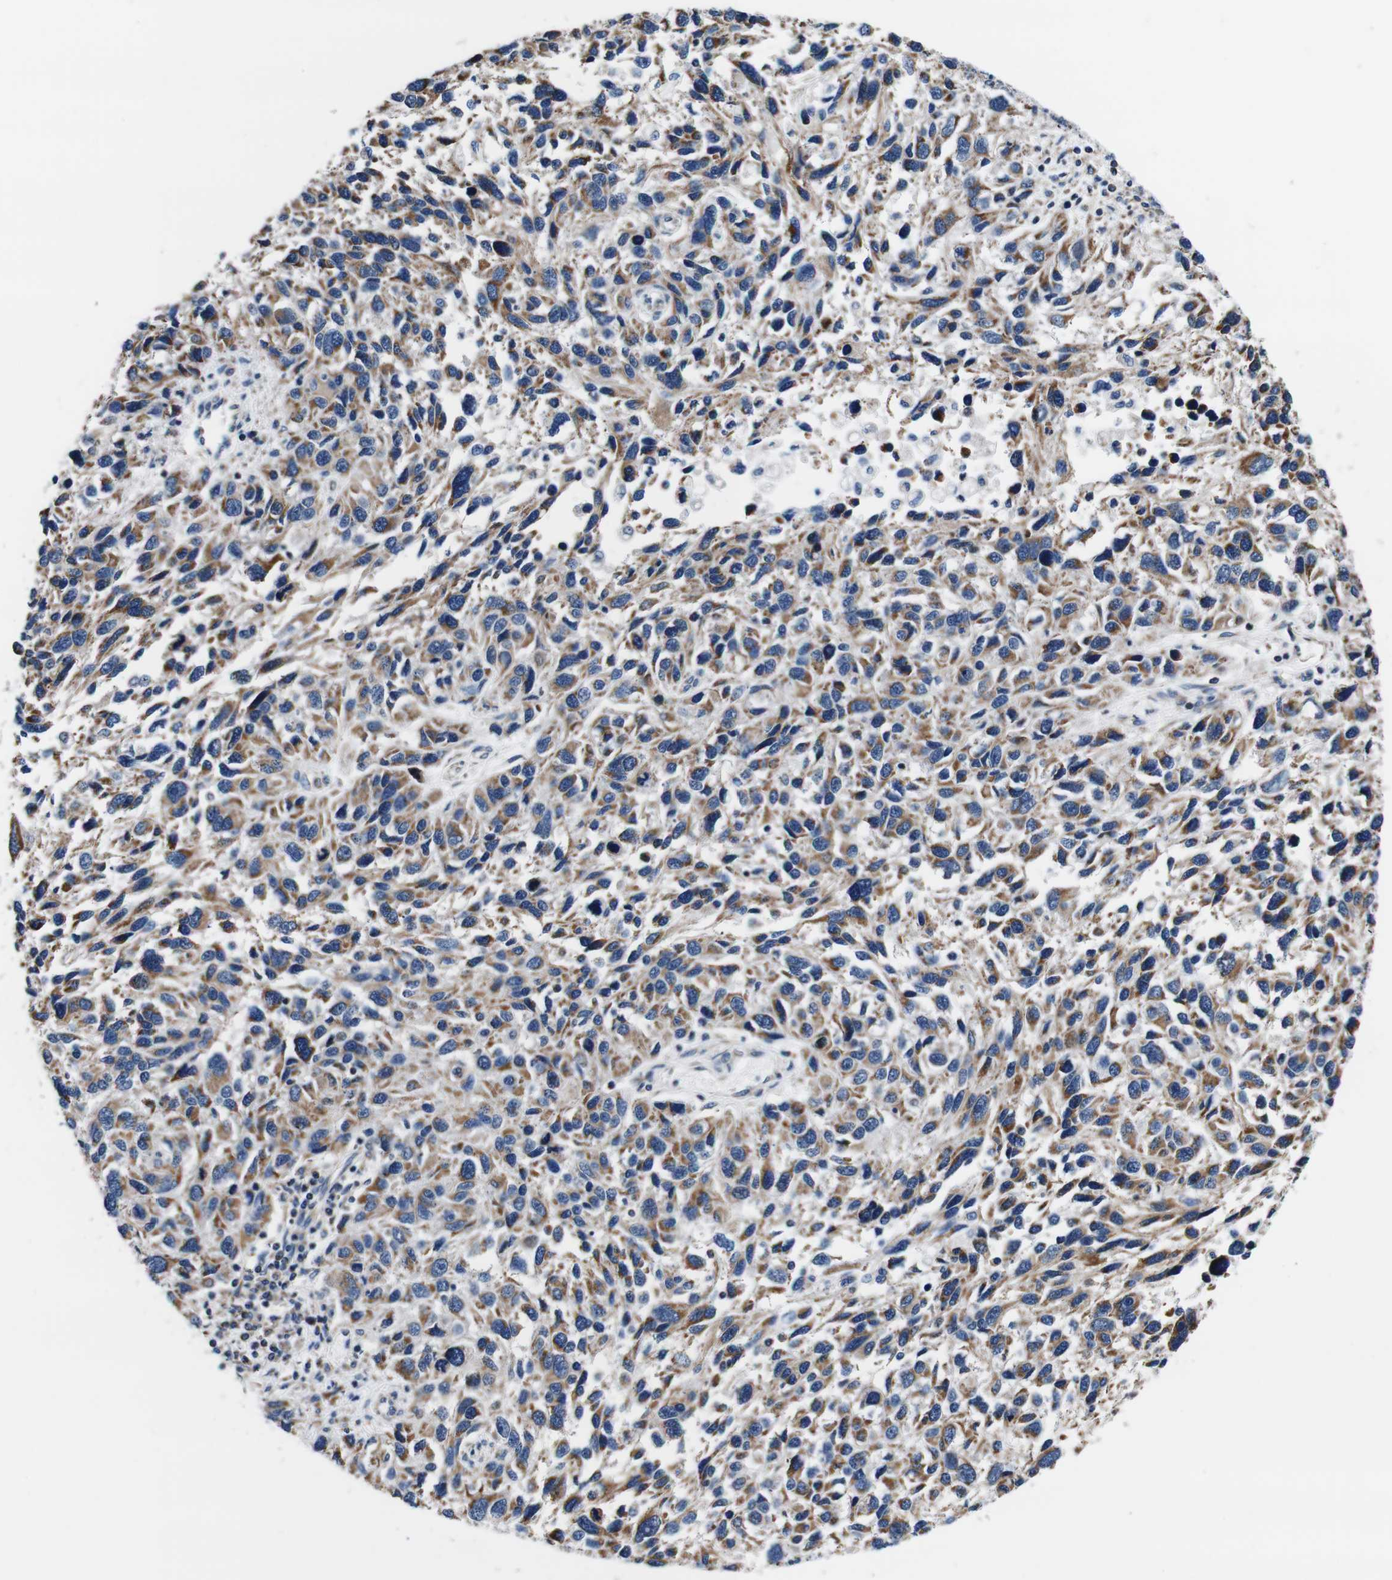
{"staining": {"intensity": "moderate", "quantity": ">75%", "location": "cytoplasmic/membranous"}, "tissue": "melanoma", "cell_type": "Tumor cells", "image_type": "cancer", "snomed": [{"axis": "morphology", "description": "Malignant melanoma, NOS"}, {"axis": "topography", "description": "Skin"}], "caption": "Protein expression analysis of malignant melanoma reveals moderate cytoplasmic/membranous staining in about >75% of tumor cells.", "gene": "LRP4", "patient": {"sex": "male", "age": 53}}